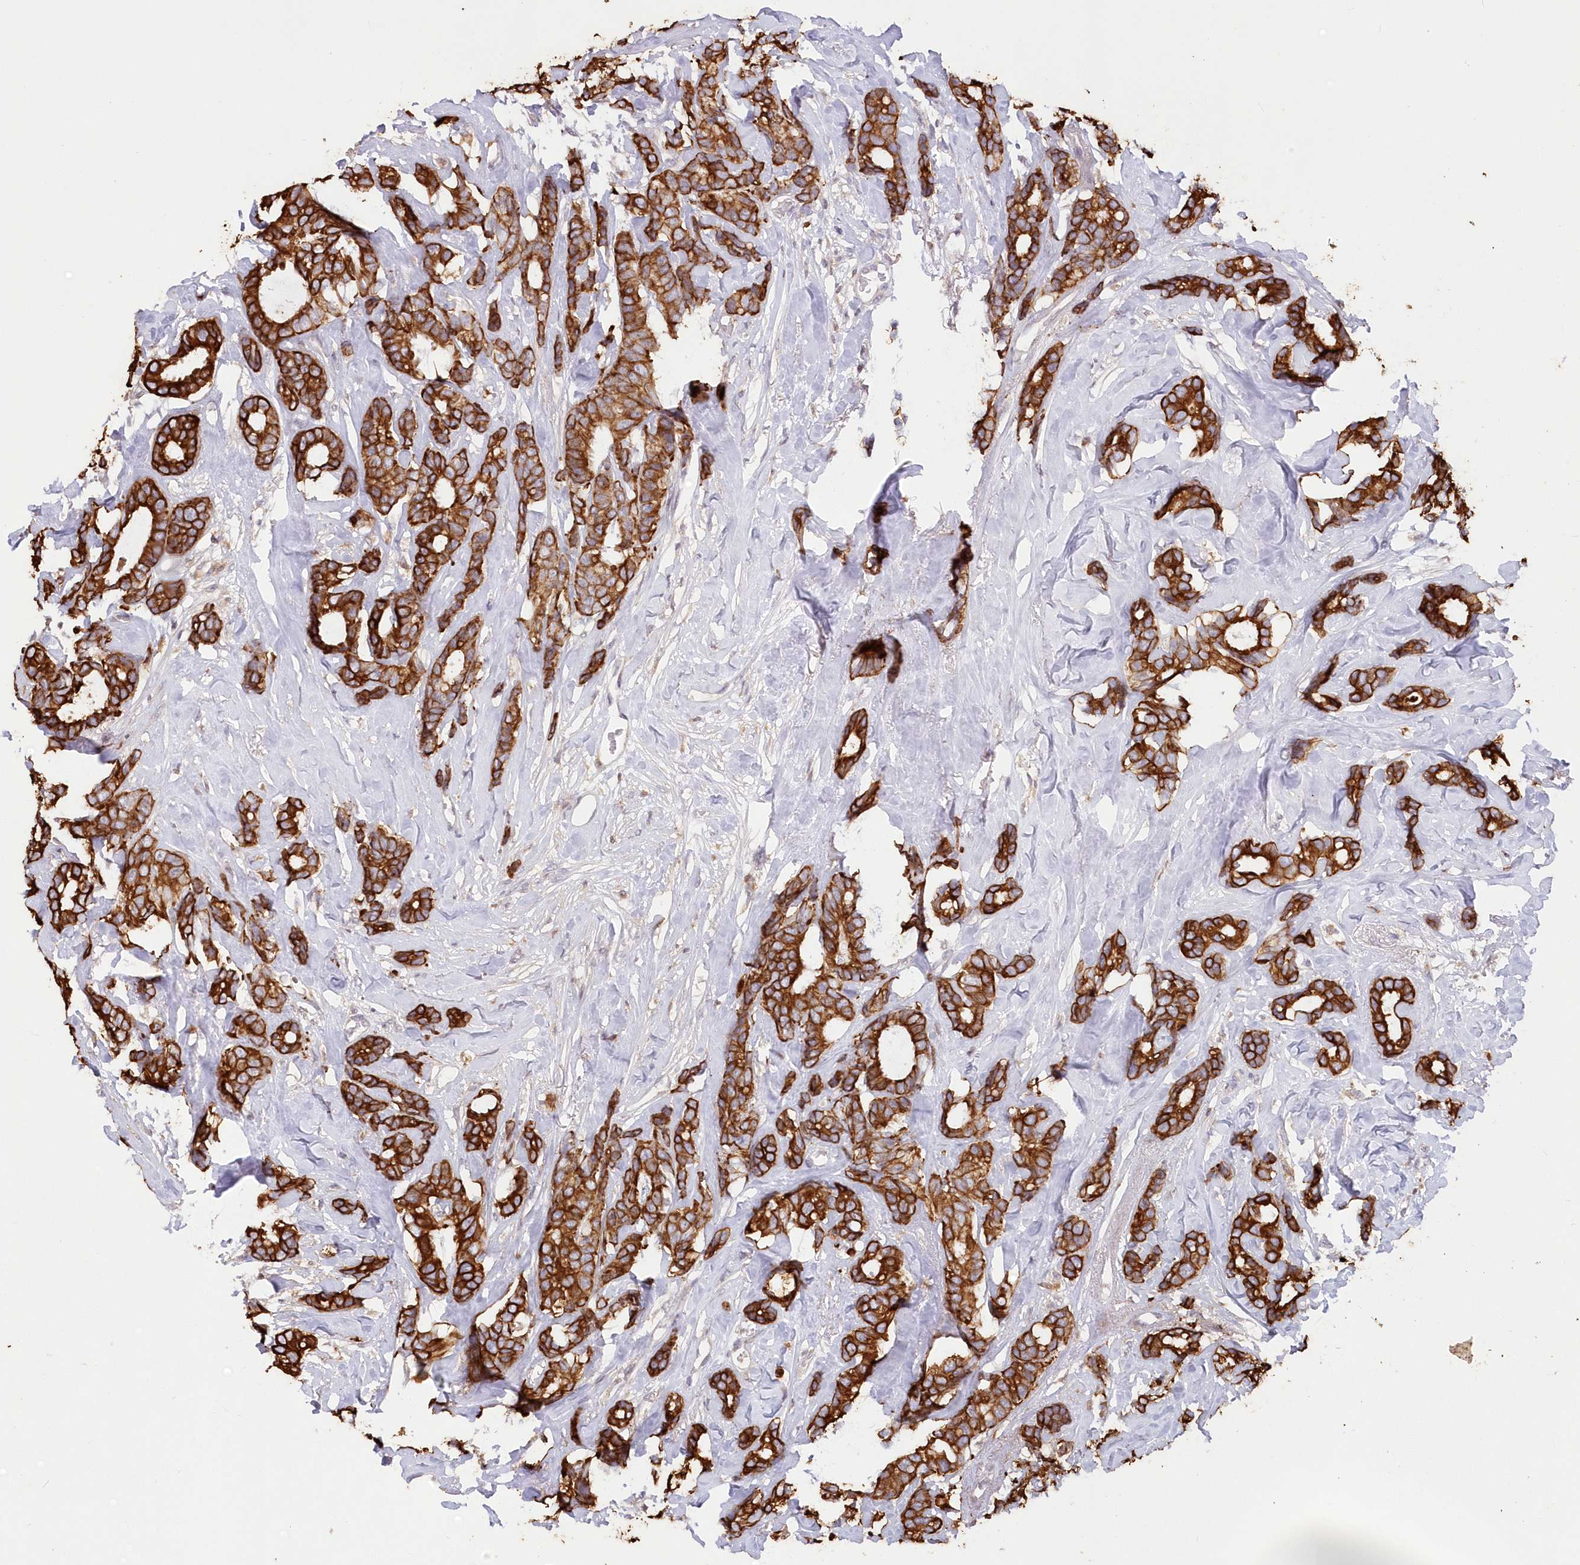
{"staining": {"intensity": "strong", "quantity": ">75%", "location": "cytoplasmic/membranous"}, "tissue": "breast cancer", "cell_type": "Tumor cells", "image_type": "cancer", "snomed": [{"axis": "morphology", "description": "Duct carcinoma"}, {"axis": "topography", "description": "Breast"}], "caption": "A brown stain highlights strong cytoplasmic/membranous positivity of a protein in breast invasive ductal carcinoma tumor cells.", "gene": "SNED1", "patient": {"sex": "female", "age": 87}}